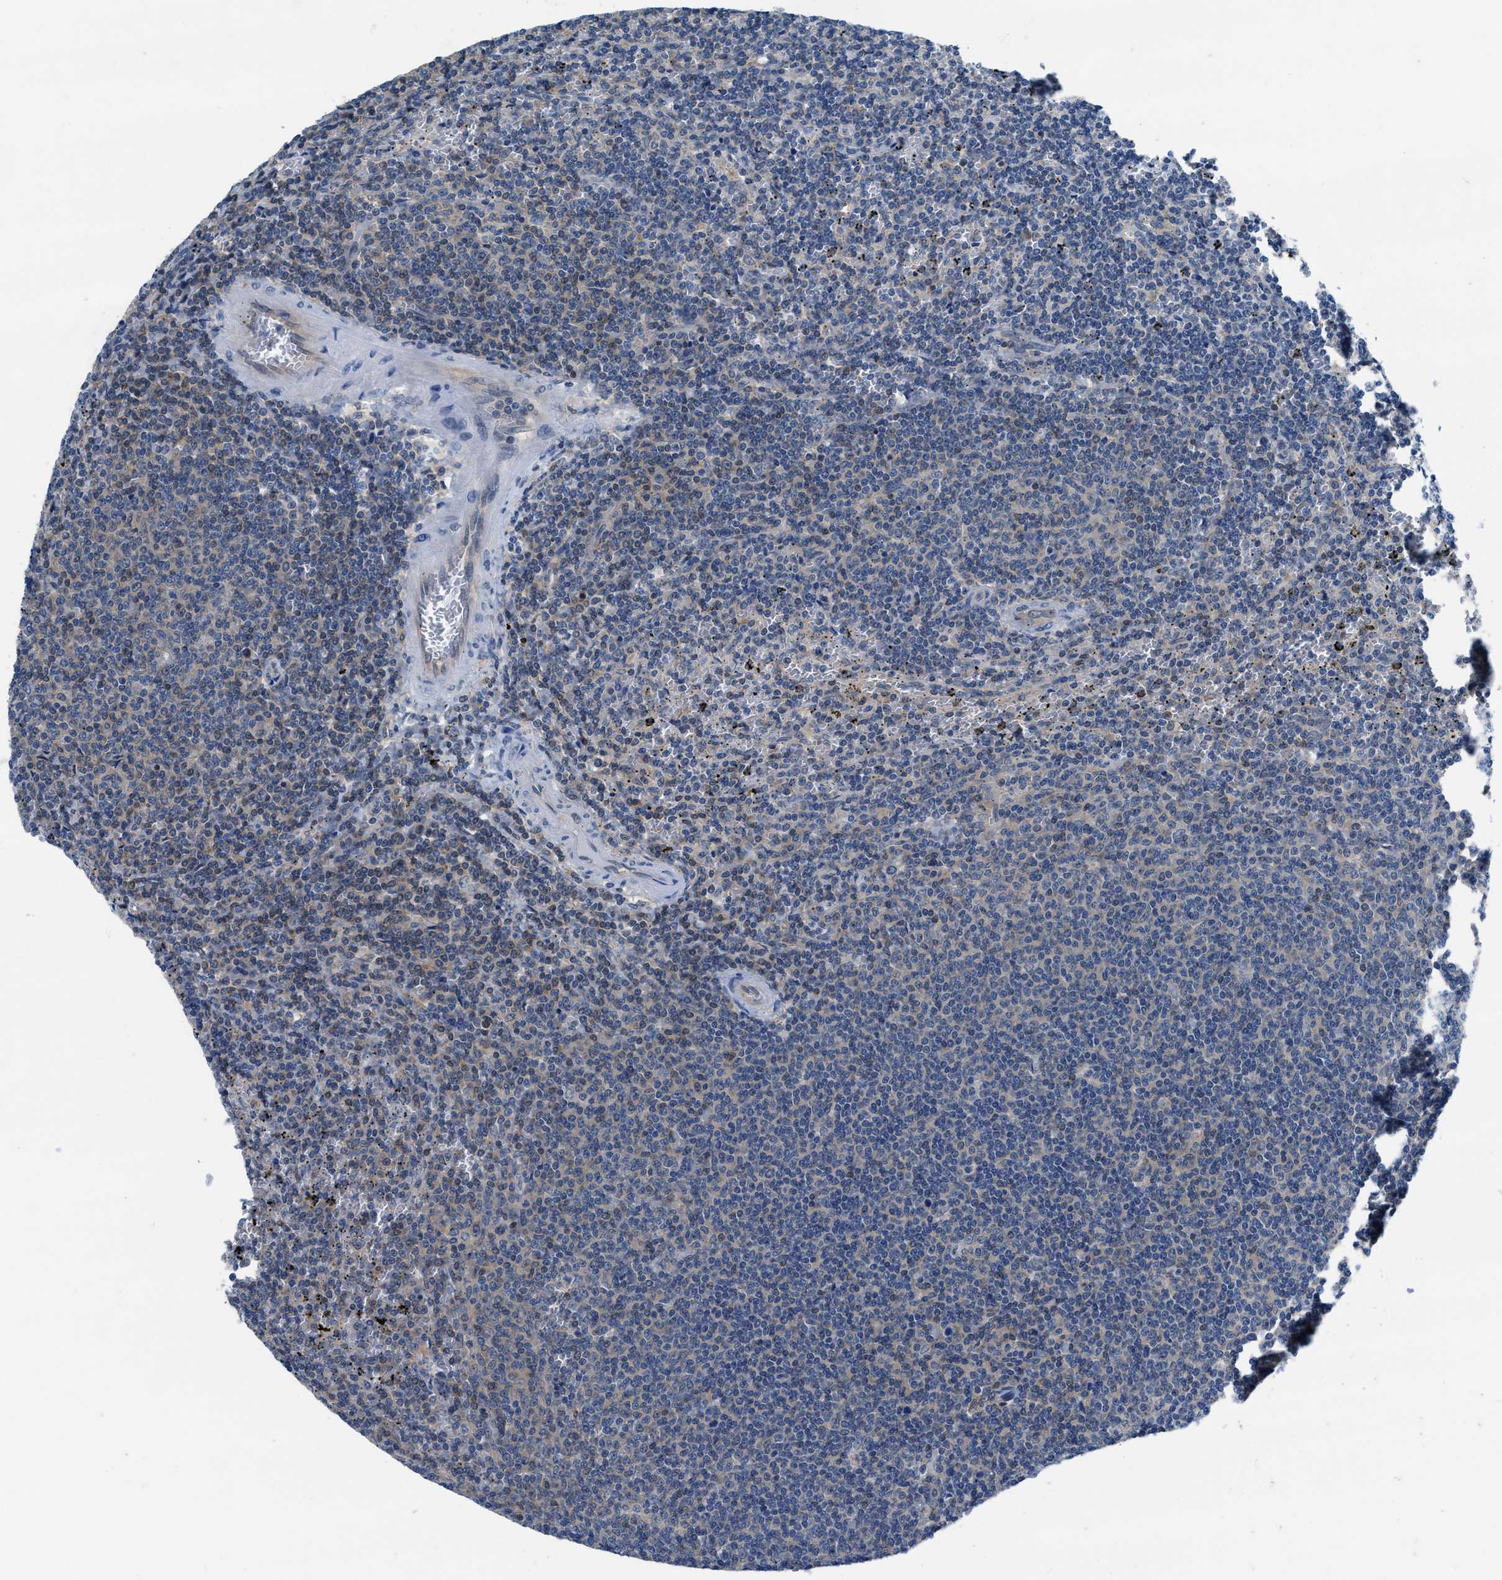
{"staining": {"intensity": "negative", "quantity": "none", "location": "none"}, "tissue": "lymphoma", "cell_type": "Tumor cells", "image_type": "cancer", "snomed": [{"axis": "morphology", "description": "Malignant lymphoma, non-Hodgkin's type, Low grade"}, {"axis": "topography", "description": "Spleen"}], "caption": "Tumor cells show no significant expression in malignant lymphoma, non-Hodgkin's type (low-grade).", "gene": "NUDT5", "patient": {"sex": "female", "age": 50}}